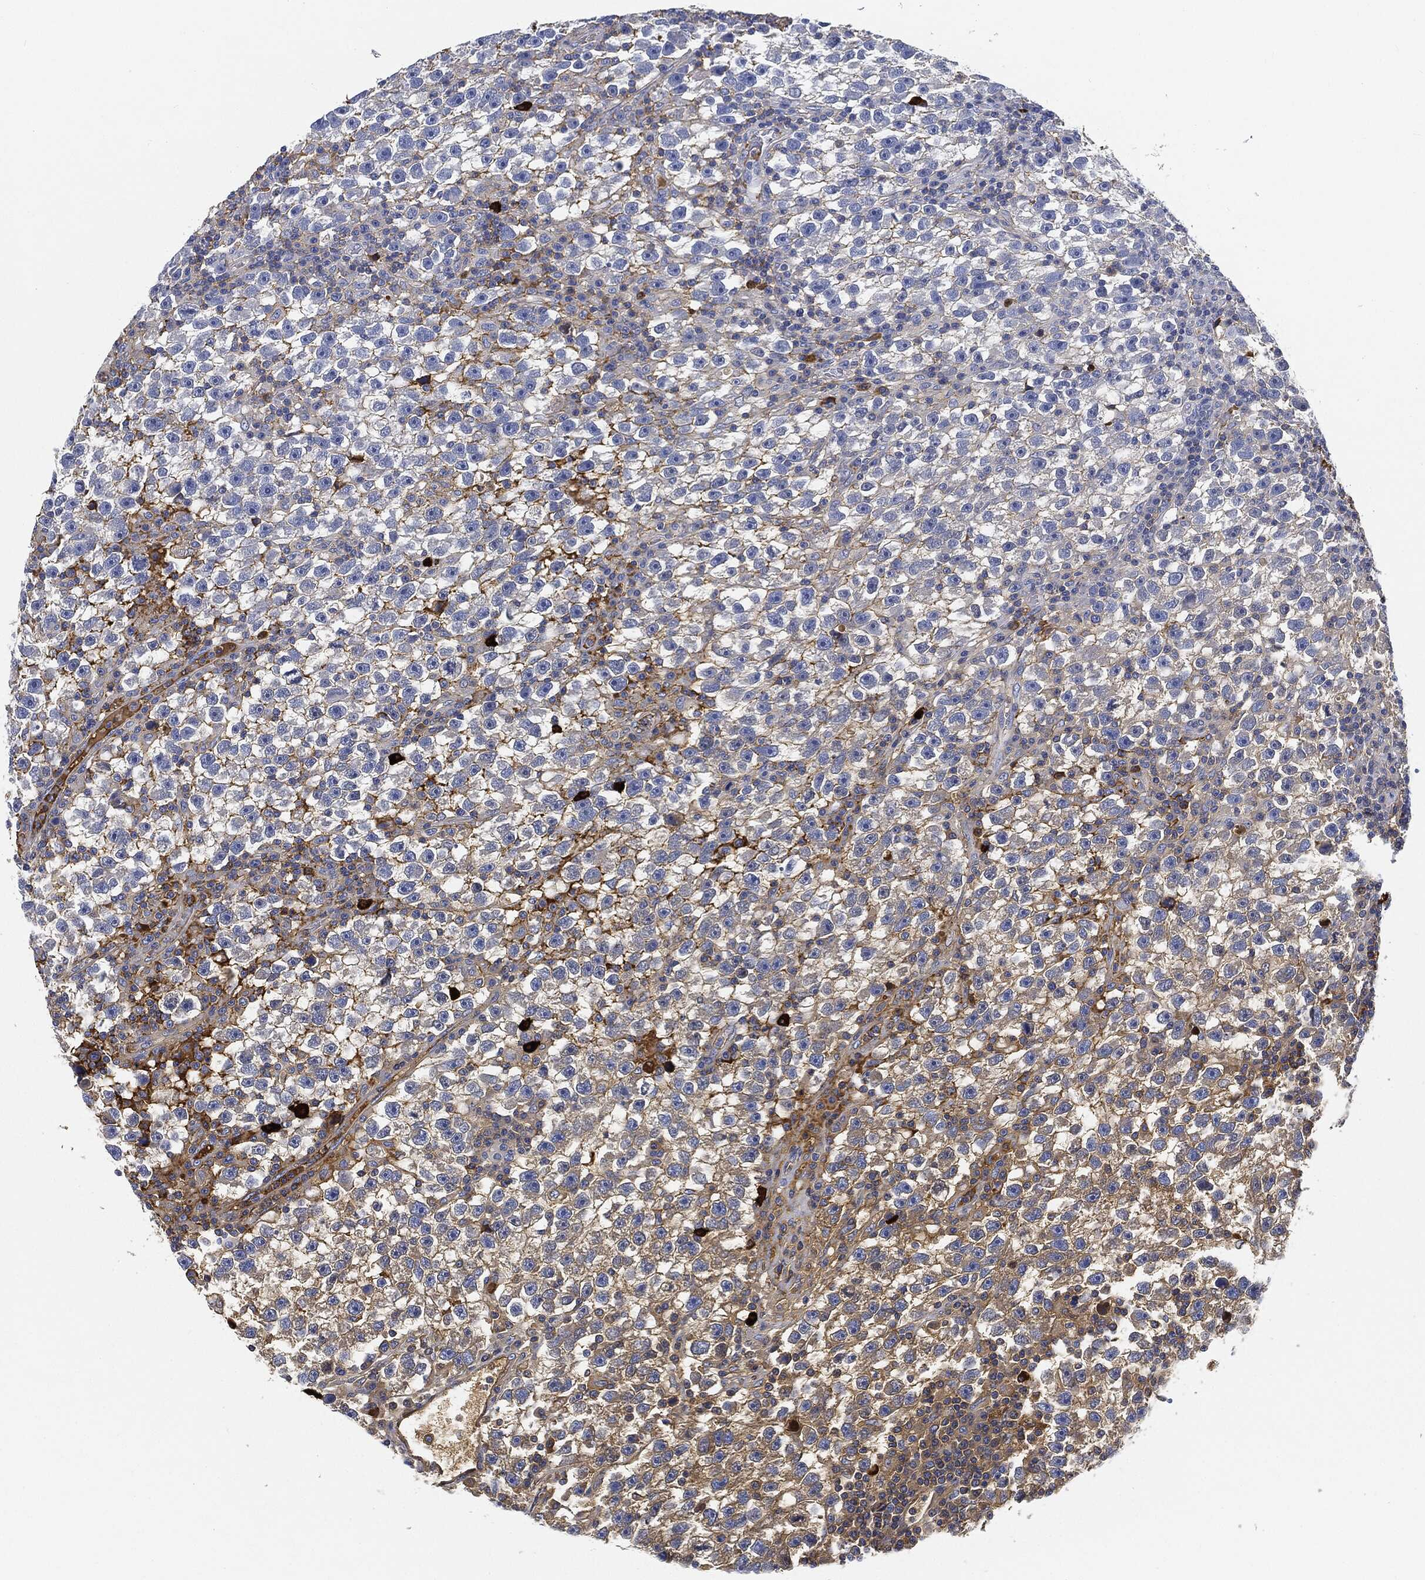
{"staining": {"intensity": "moderate", "quantity": ">75%", "location": "cytoplasmic/membranous"}, "tissue": "testis cancer", "cell_type": "Tumor cells", "image_type": "cancer", "snomed": [{"axis": "morphology", "description": "Seminoma, NOS"}, {"axis": "topography", "description": "Testis"}], "caption": "This is a micrograph of immunohistochemistry staining of testis cancer, which shows moderate staining in the cytoplasmic/membranous of tumor cells.", "gene": "IGLV6-57", "patient": {"sex": "male", "age": 47}}